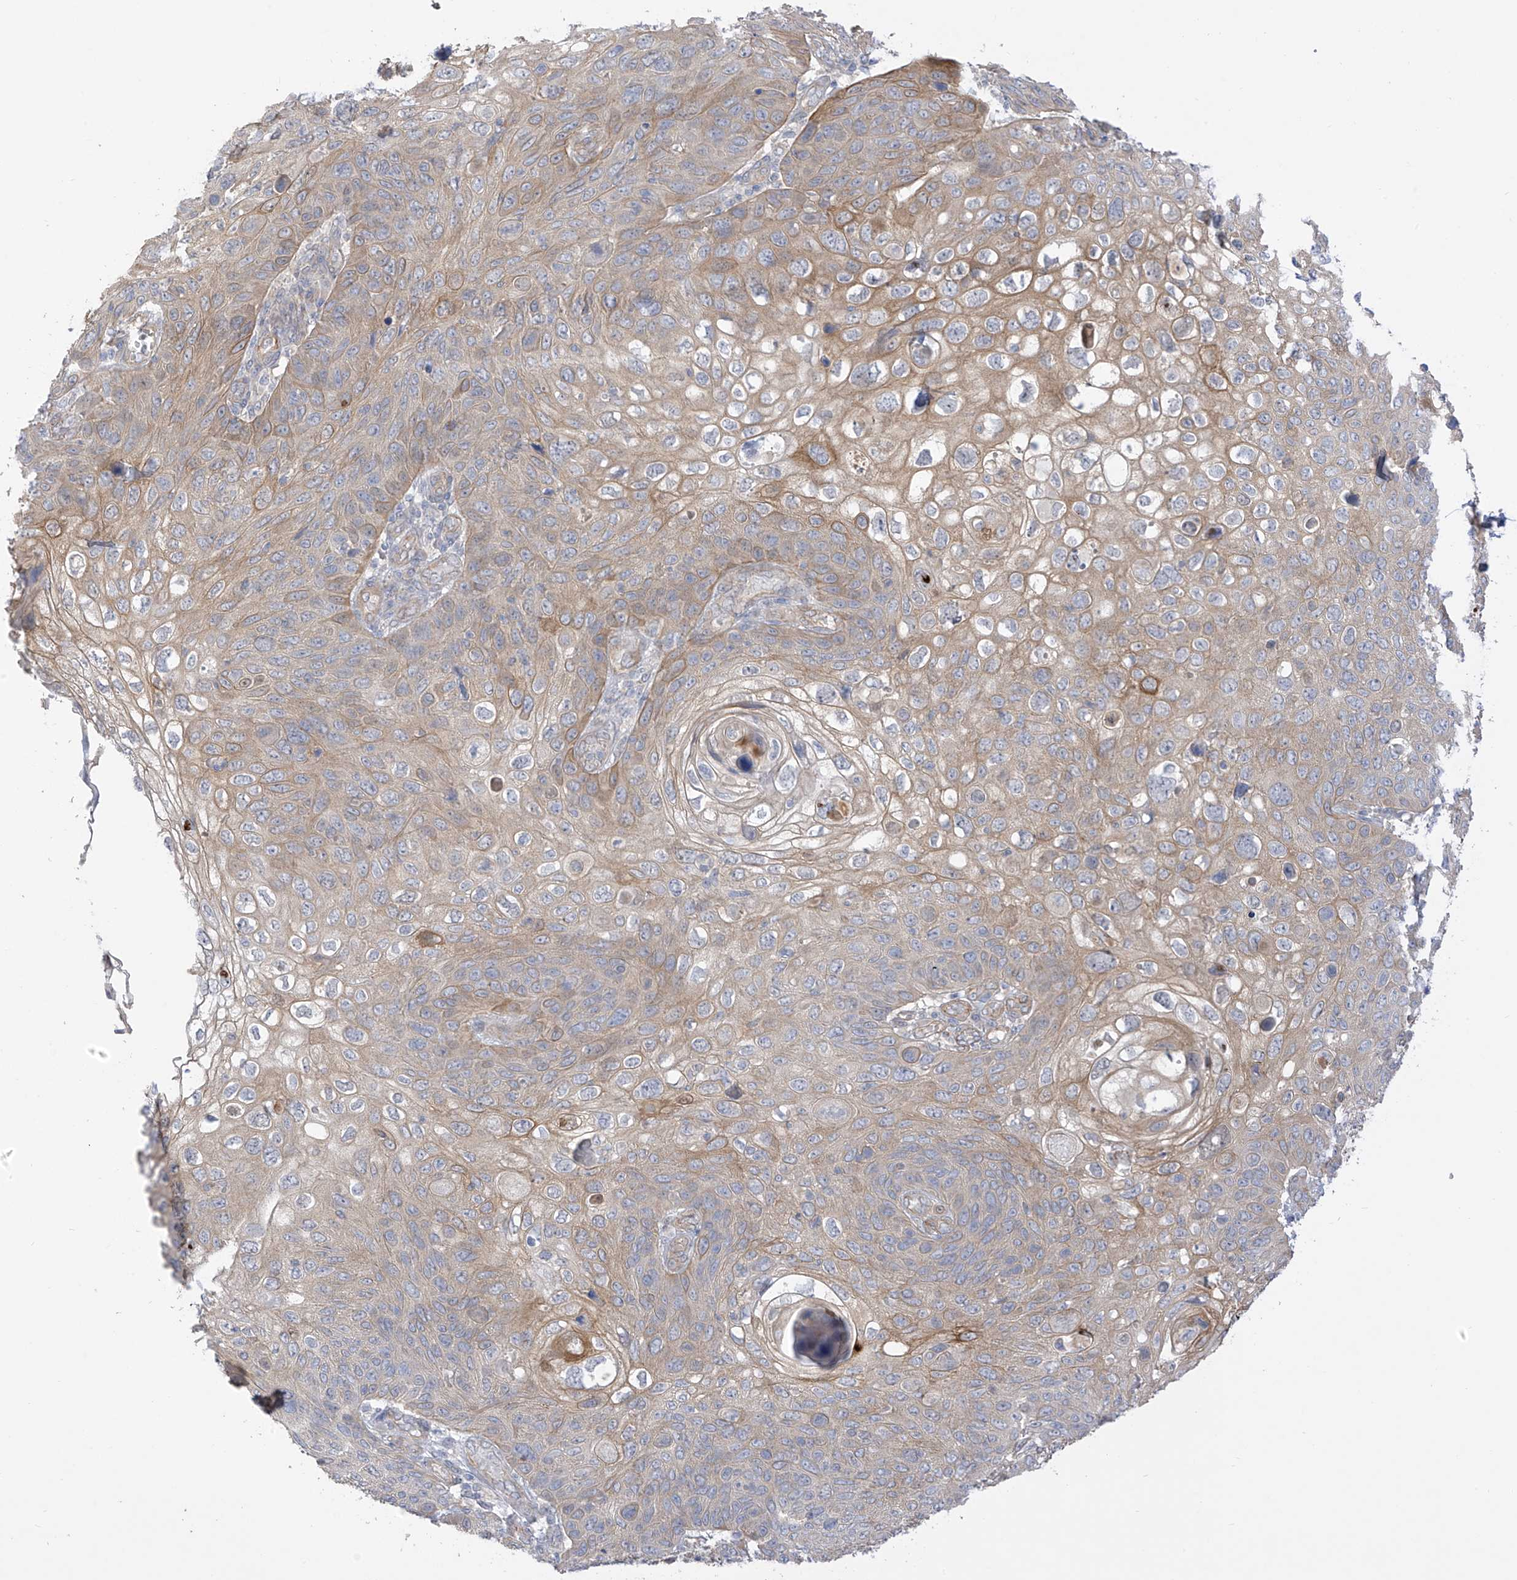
{"staining": {"intensity": "moderate", "quantity": "25%-75%", "location": "cytoplasmic/membranous"}, "tissue": "skin cancer", "cell_type": "Tumor cells", "image_type": "cancer", "snomed": [{"axis": "morphology", "description": "Squamous cell carcinoma, NOS"}, {"axis": "topography", "description": "Skin"}], "caption": "IHC of squamous cell carcinoma (skin) demonstrates medium levels of moderate cytoplasmic/membranous staining in approximately 25%-75% of tumor cells.", "gene": "EIPR1", "patient": {"sex": "female", "age": 90}}